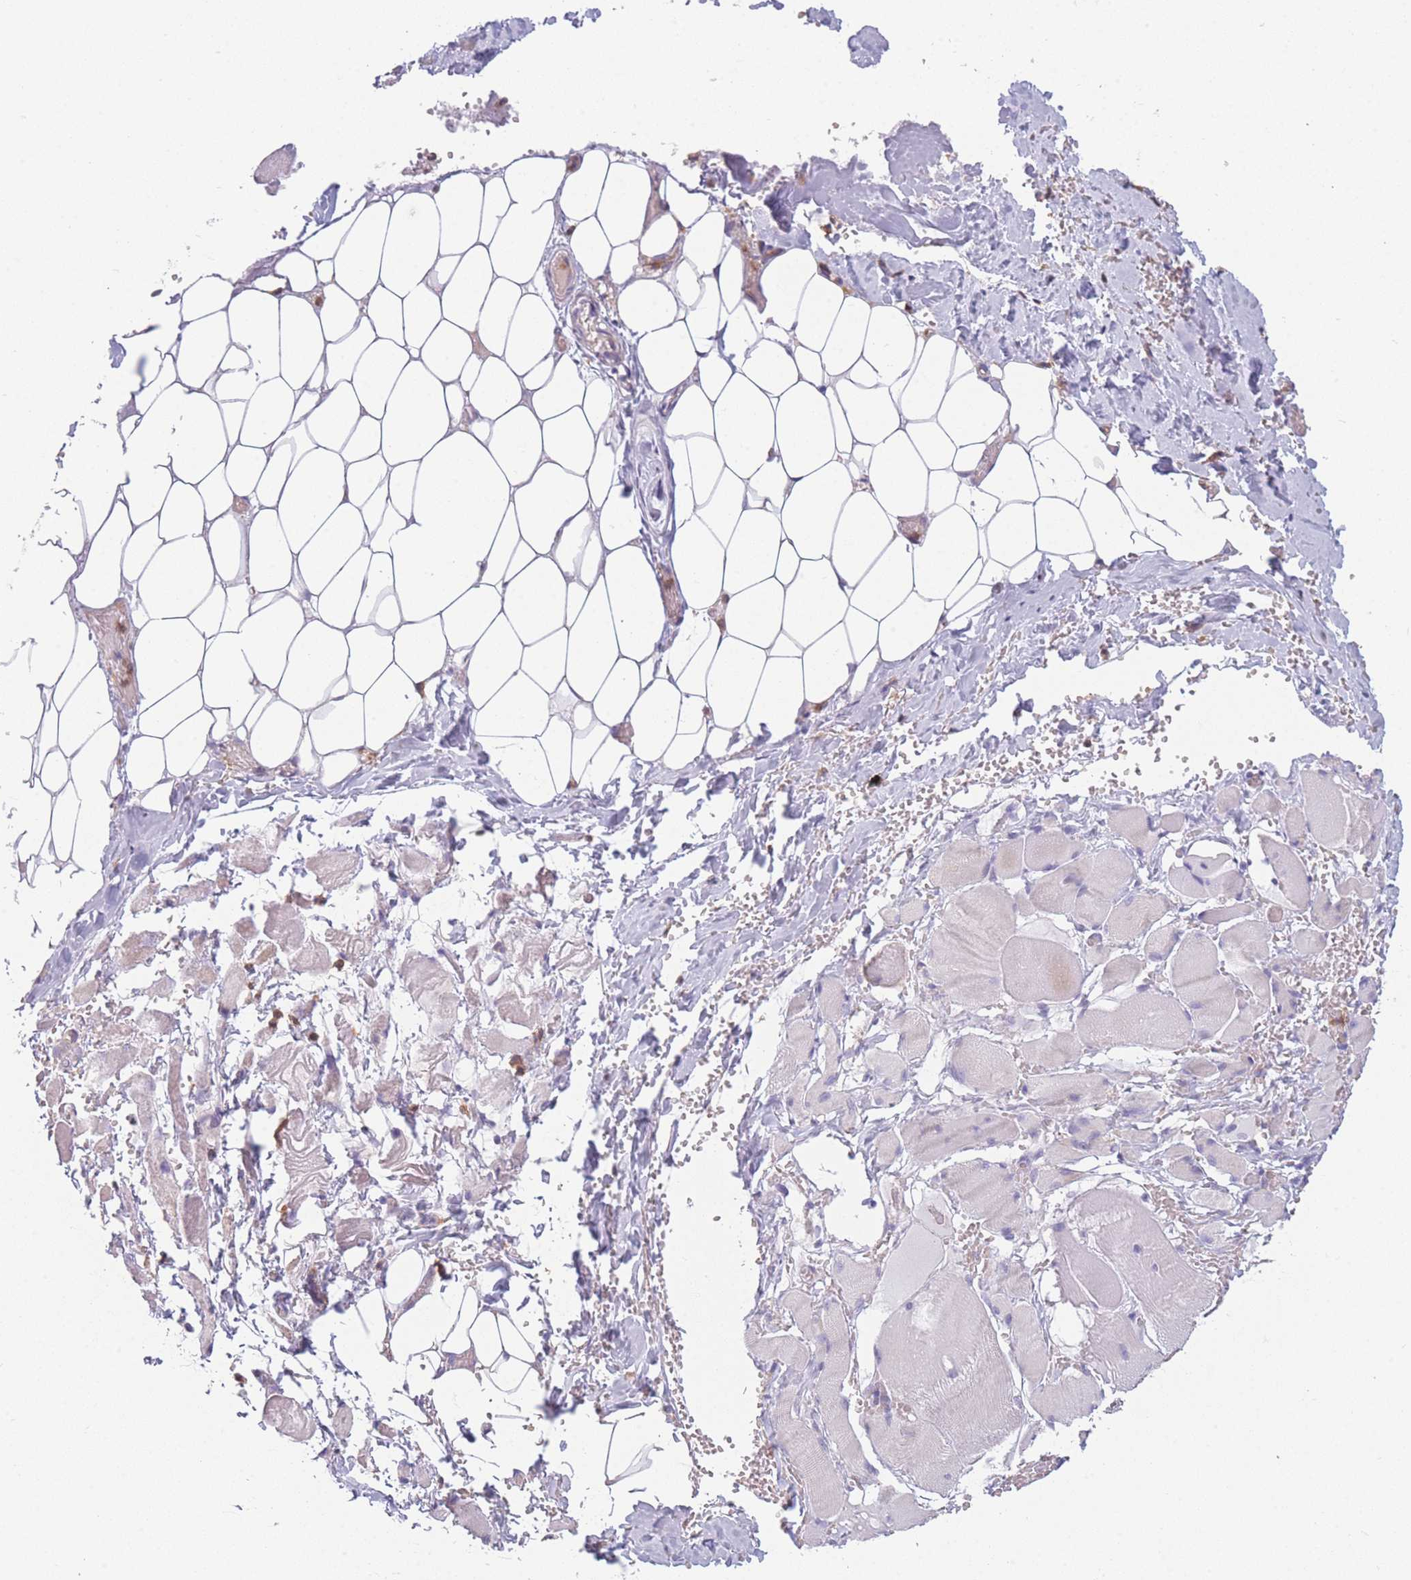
{"staining": {"intensity": "negative", "quantity": "none", "location": "none"}, "tissue": "skeletal muscle", "cell_type": "Myocytes", "image_type": "normal", "snomed": [{"axis": "morphology", "description": "Normal tissue, NOS"}, {"axis": "morphology", "description": "Basal cell carcinoma"}, {"axis": "topography", "description": "Skeletal muscle"}], "caption": "IHC histopathology image of normal skeletal muscle: skeletal muscle stained with DAB displays no significant protein expression in myocytes.", "gene": "PRAM1", "patient": {"sex": "female", "age": 64}}